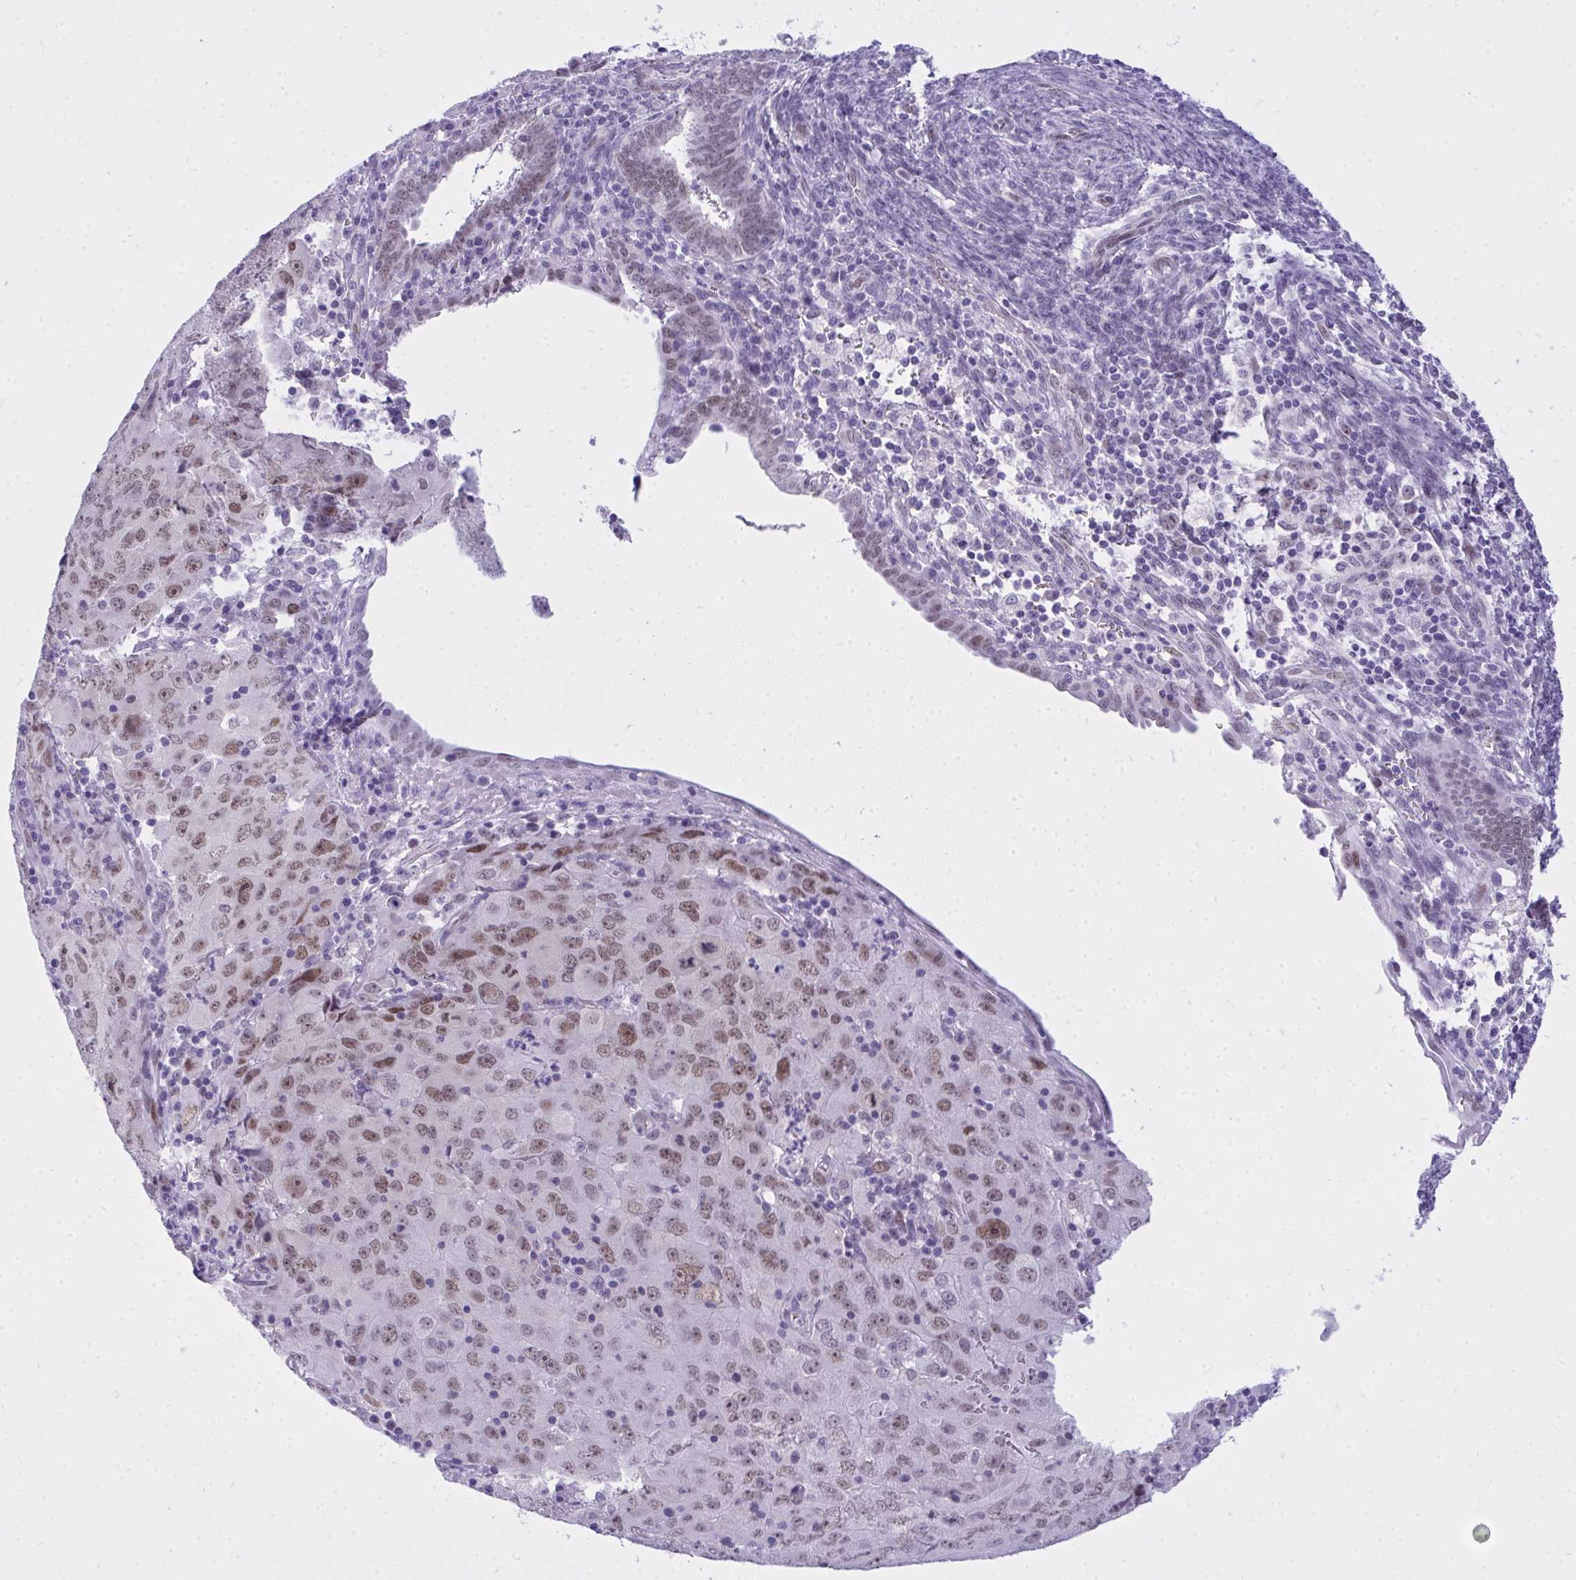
{"staining": {"intensity": "moderate", "quantity": "<25%", "location": "nuclear"}, "tissue": "cervical cancer", "cell_type": "Tumor cells", "image_type": "cancer", "snomed": [{"axis": "morphology", "description": "Adenocarcinoma, NOS"}, {"axis": "topography", "description": "Cervix"}], "caption": "Tumor cells display low levels of moderate nuclear expression in approximately <25% of cells in human cervical adenocarcinoma. Using DAB (3,3'-diaminobenzidine) (brown) and hematoxylin (blue) stains, captured at high magnification using brightfield microscopy.", "gene": "TEAD4", "patient": {"sex": "female", "age": 56}}